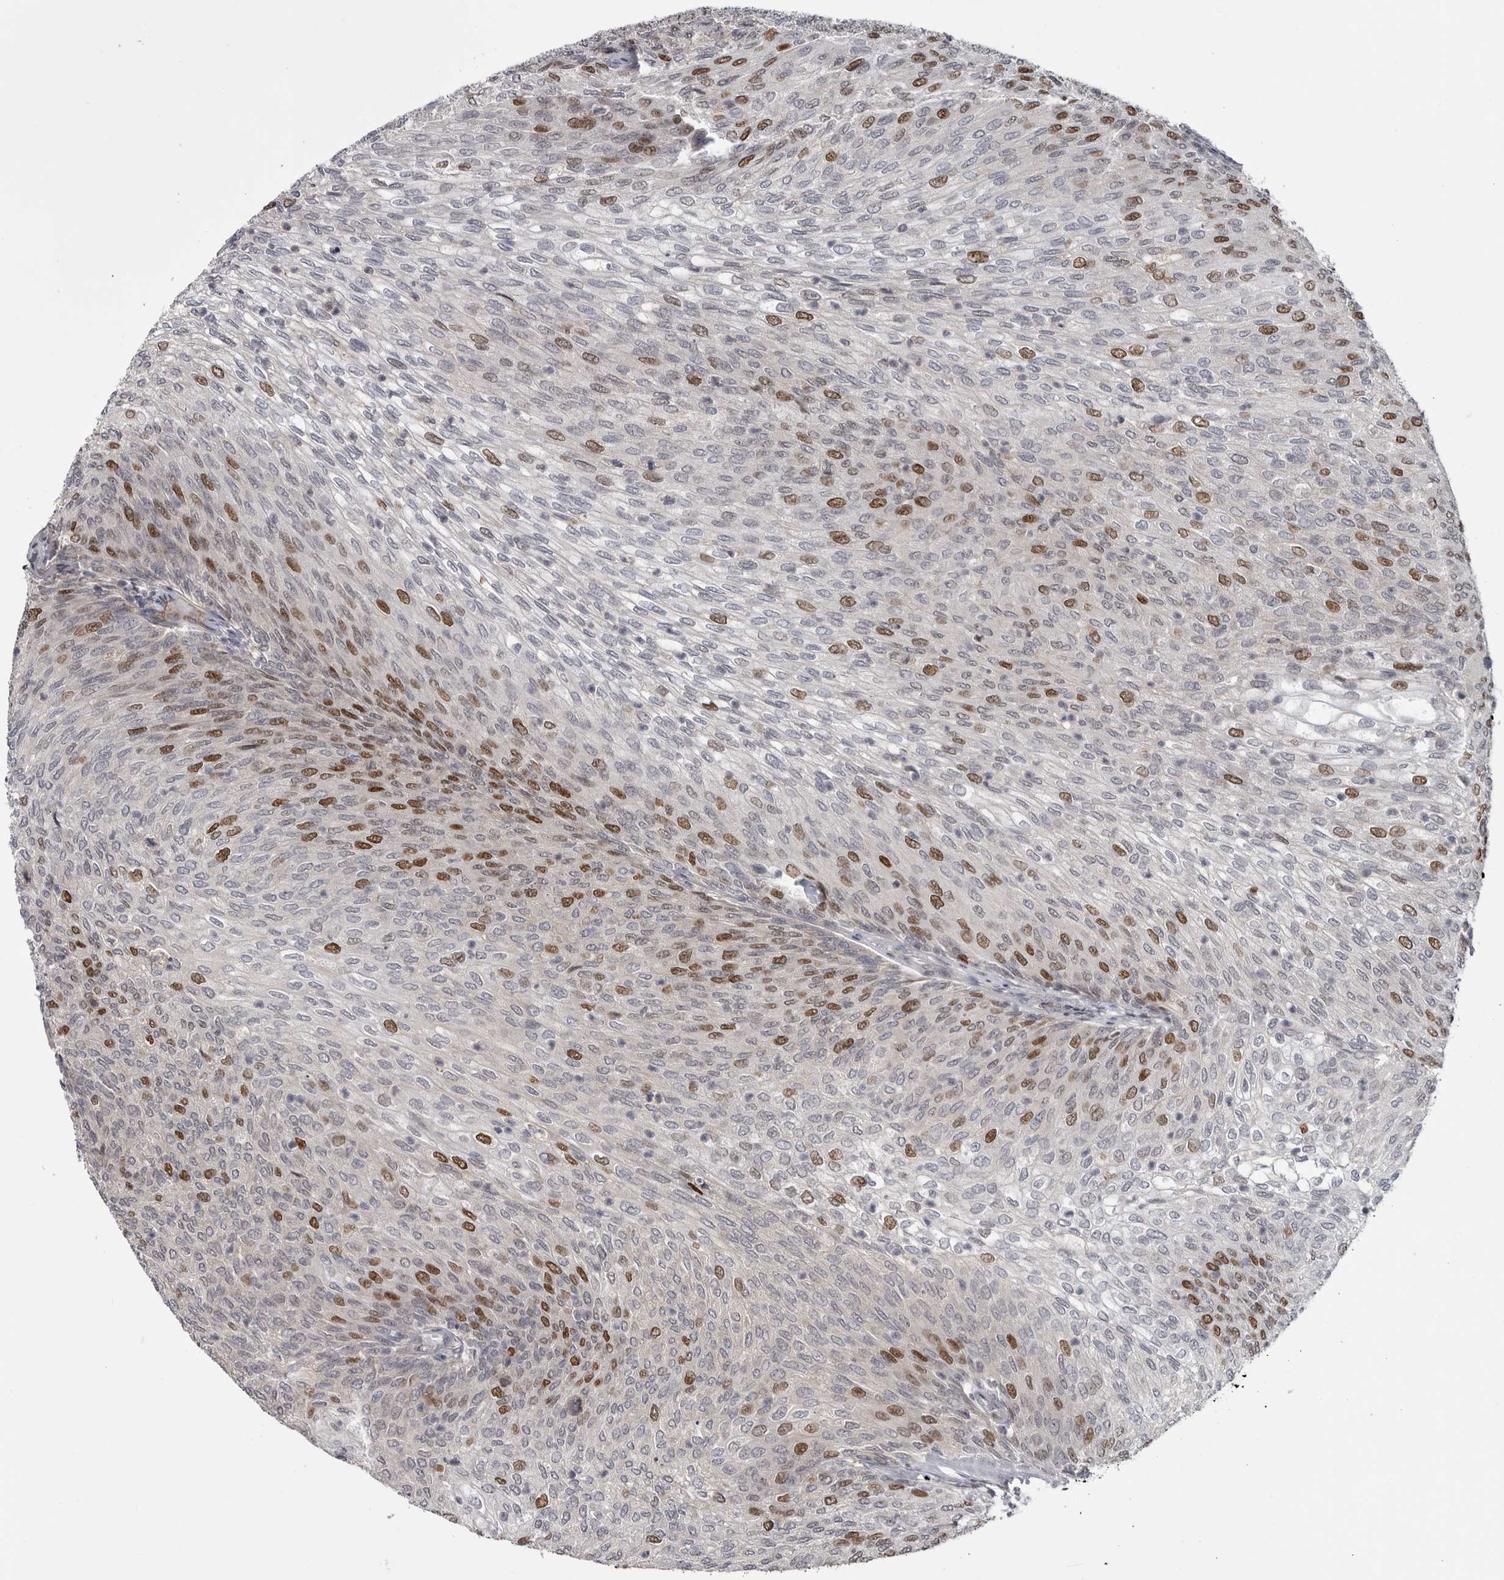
{"staining": {"intensity": "moderate", "quantity": "25%-75%", "location": "nuclear"}, "tissue": "urothelial cancer", "cell_type": "Tumor cells", "image_type": "cancer", "snomed": [{"axis": "morphology", "description": "Urothelial carcinoma, Low grade"}, {"axis": "topography", "description": "Urinary bladder"}], "caption": "Protein staining exhibits moderate nuclear expression in approximately 25%-75% of tumor cells in urothelial cancer.", "gene": "ZNF277", "patient": {"sex": "female", "age": 79}}